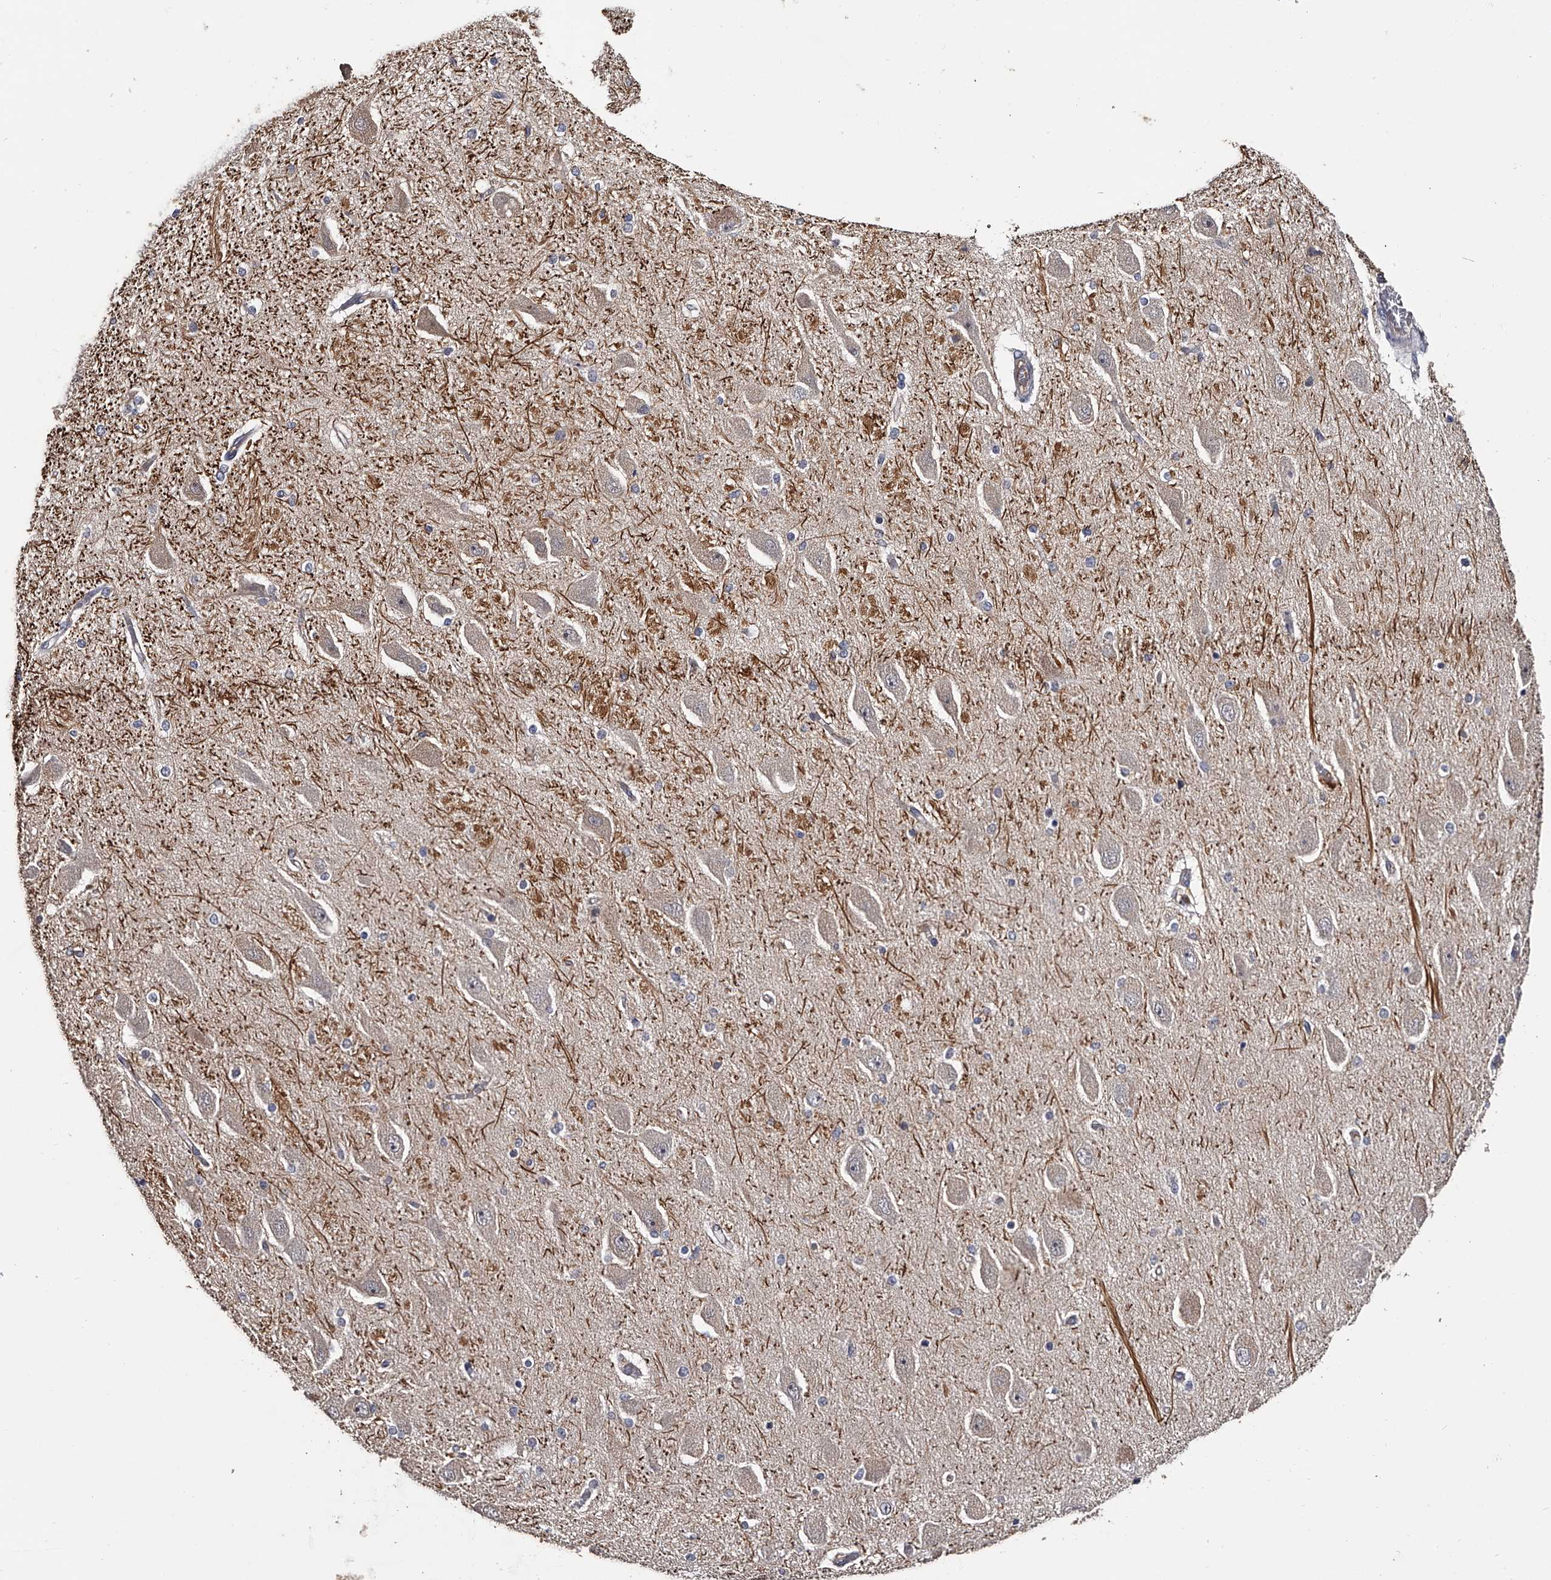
{"staining": {"intensity": "negative", "quantity": "none", "location": "none"}, "tissue": "hippocampus", "cell_type": "Glial cells", "image_type": "normal", "snomed": [{"axis": "morphology", "description": "Normal tissue, NOS"}, {"axis": "topography", "description": "Hippocampus"}], "caption": "Histopathology image shows no protein staining in glial cells of normal hippocampus. Brightfield microscopy of IHC stained with DAB (brown) and hematoxylin (blue), captured at high magnification.", "gene": "MDN1", "patient": {"sex": "female", "age": 54}}